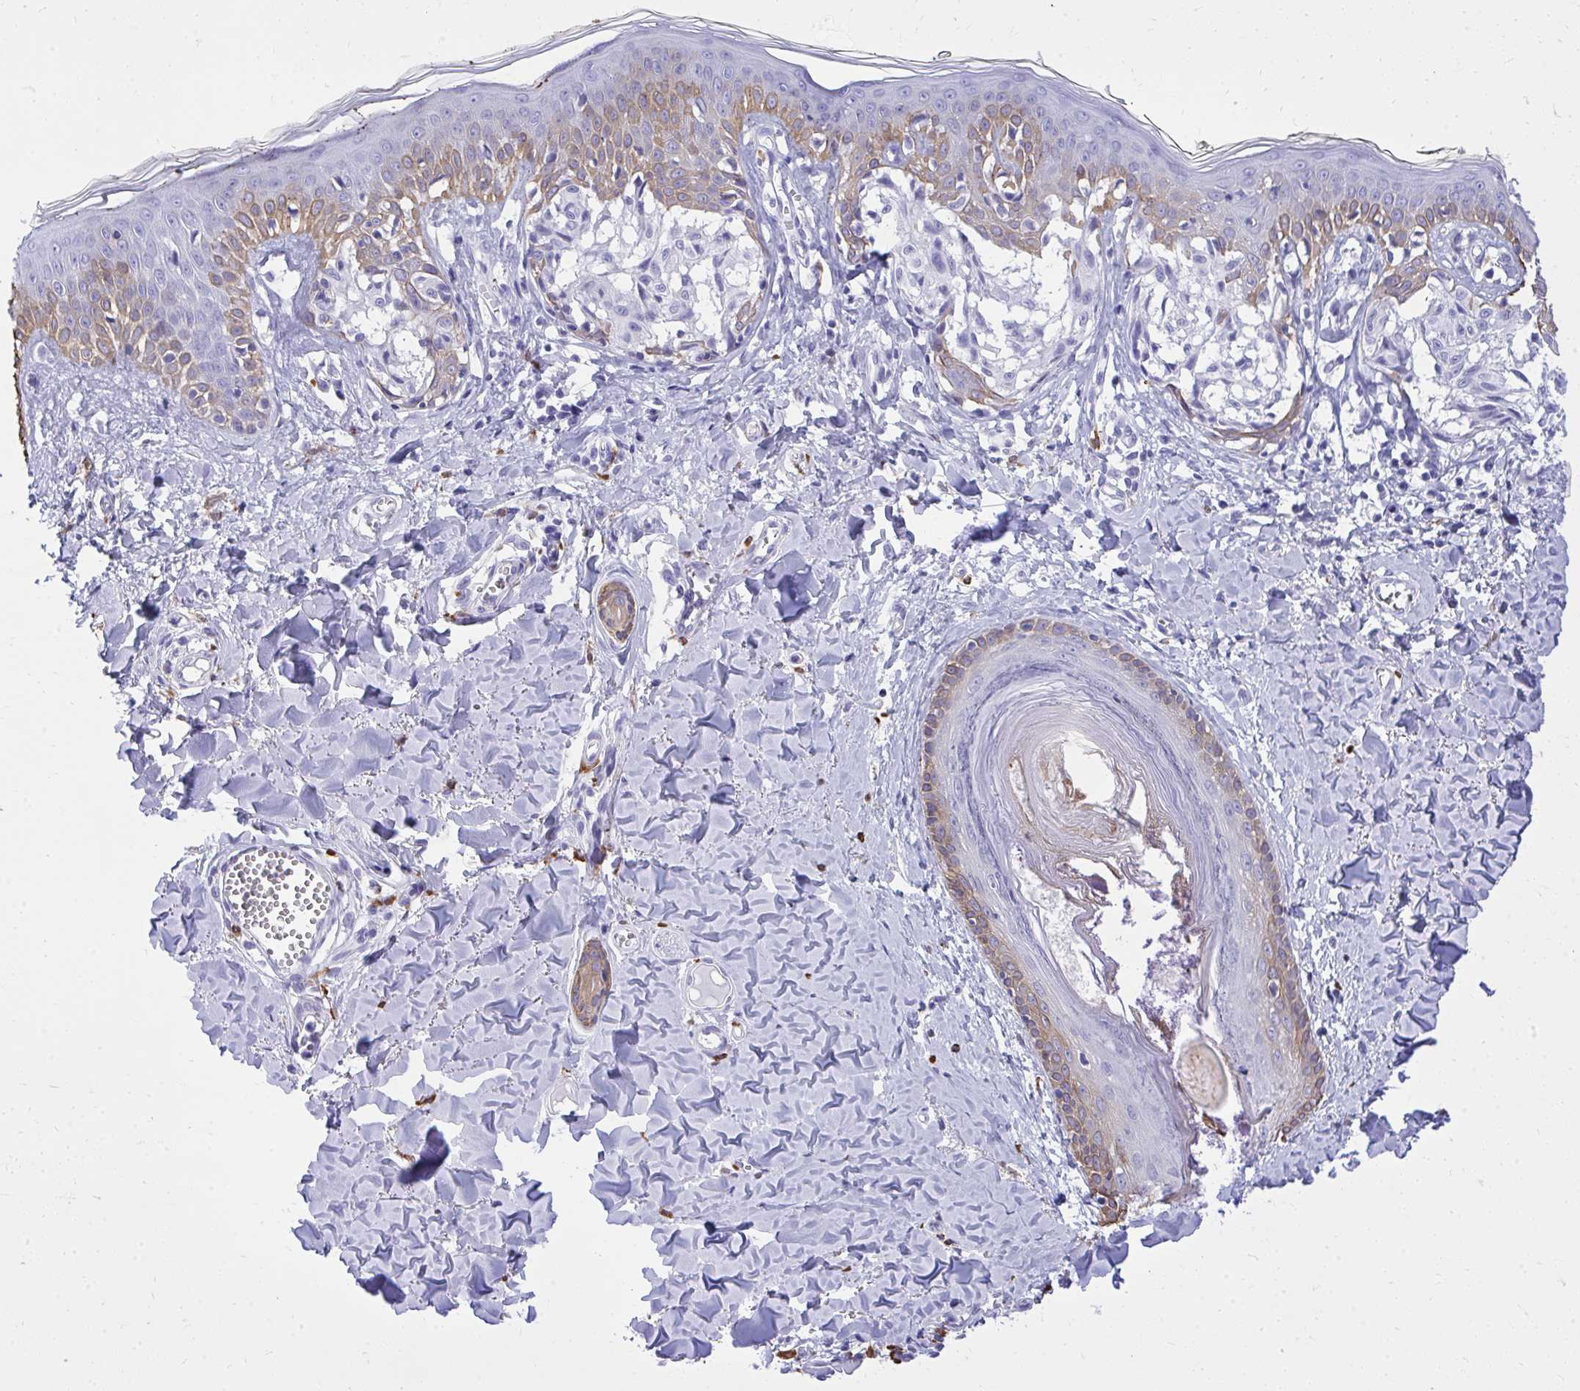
{"staining": {"intensity": "negative", "quantity": "none", "location": "none"}, "tissue": "melanoma", "cell_type": "Tumor cells", "image_type": "cancer", "snomed": [{"axis": "morphology", "description": "Malignant melanoma, NOS"}, {"axis": "topography", "description": "Skin"}], "caption": "High power microscopy image of an immunohistochemistry histopathology image of melanoma, revealing no significant positivity in tumor cells.", "gene": "PSD", "patient": {"sex": "female", "age": 43}}